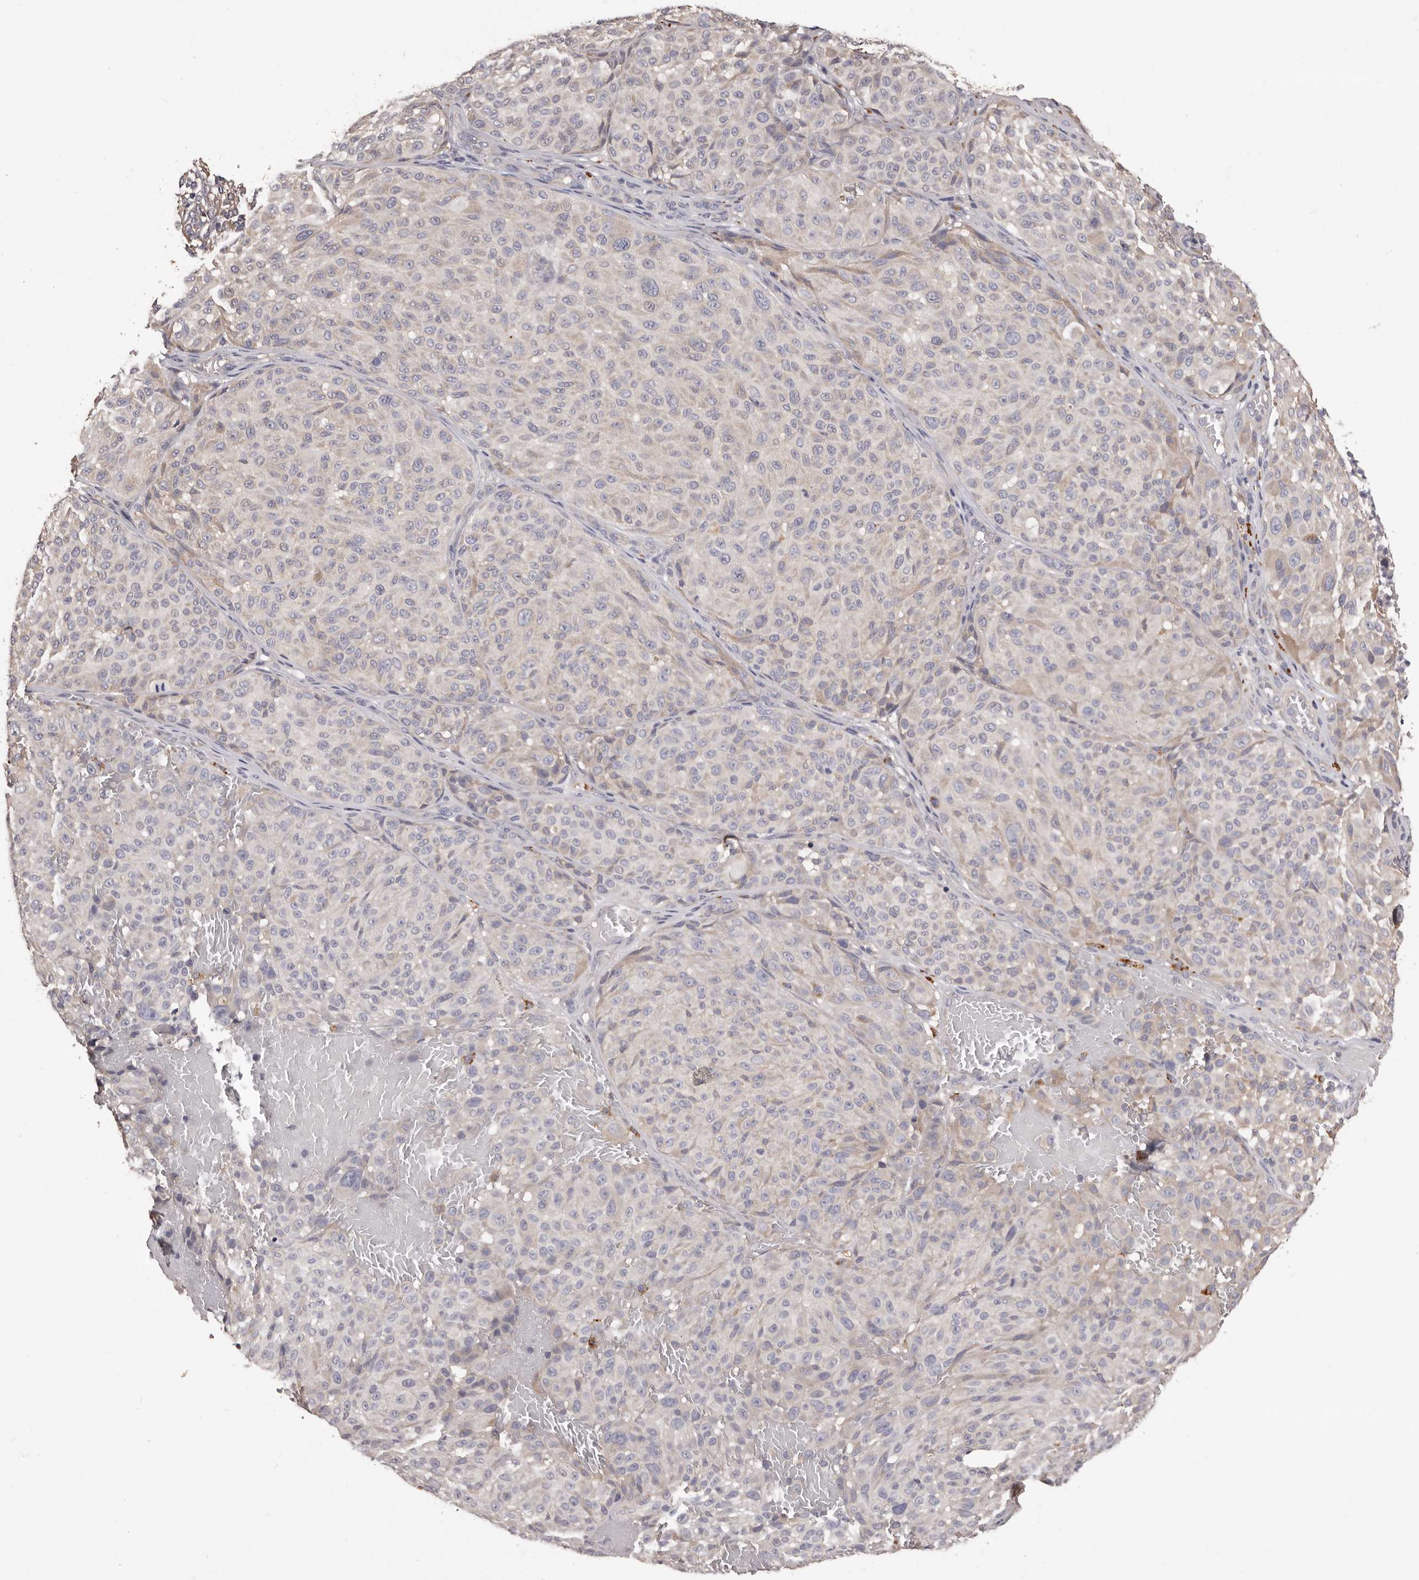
{"staining": {"intensity": "negative", "quantity": "none", "location": "none"}, "tissue": "melanoma", "cell_type": "Tumor cells", "image_type": "cancer", "snomed": [{"axis": "morphology", "description": "Malignant melanoma, NOS"}, {"axis": "topography", "description": "Skin"}], "caption": "DAB (3,3'-diaminobenzidine) immunohistochemical staining of melanoma demonstrates no significant staining in tumor cells. Nuclei are stained in blue.", "gene": "ETNK1", "patient": {"sex": "male", "age": 83}}